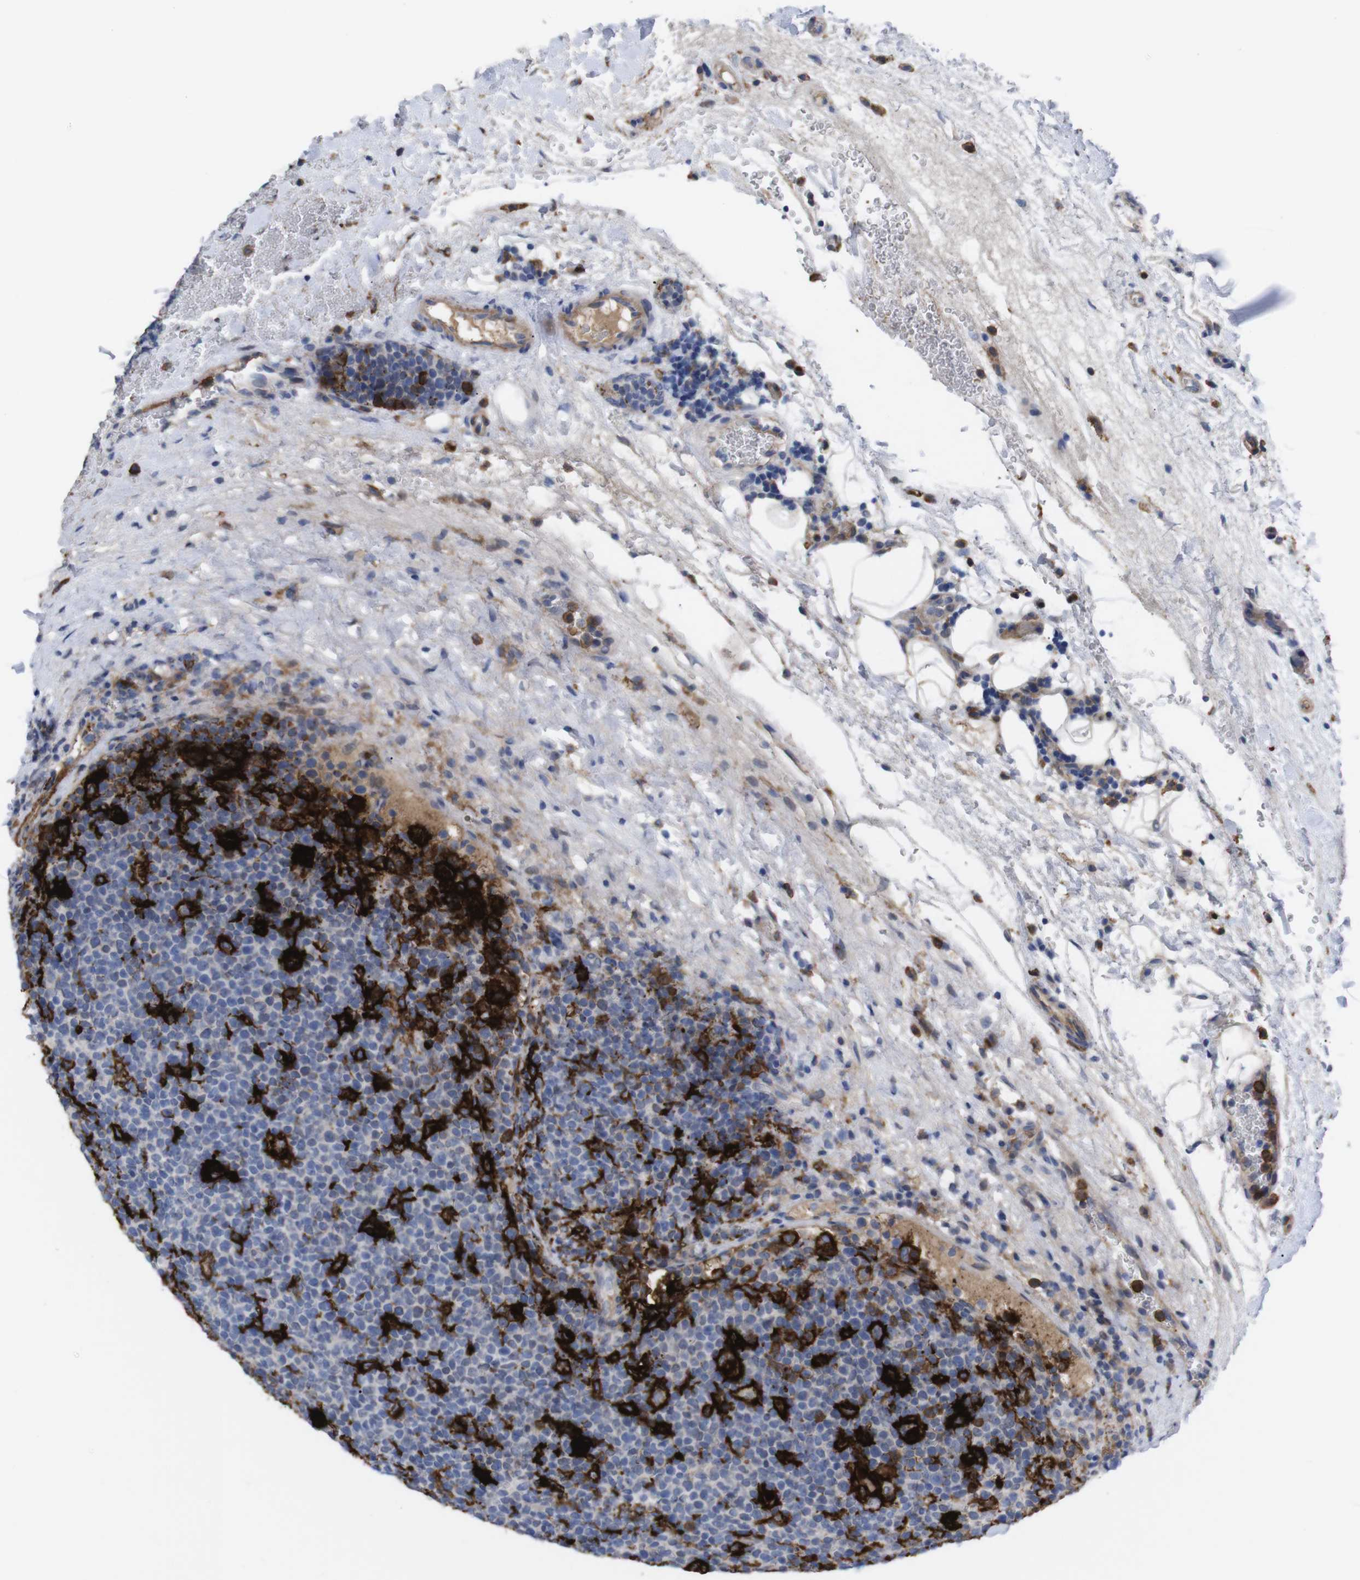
{"staining": {"intensity": "negative", "quantity": "none", "location": "none"}, "tissue": "lymphoma", "cell_type": "Tumor cells", "image_type": "cancer", "snomed": [{"axis": "morphology", "description": "Malignant lymphoma, non-Hodgkin's type, High grade"}, {"axis": "topography", "description": "Lymph node"}], "caption": "Immunohistochemical staining of high-grade malignant lymphoma, non-Hodgkin's type displays no significant expression in tumor cells.", "gene": "C5AR1", "patient": {"sex": "male", "age": 61}}